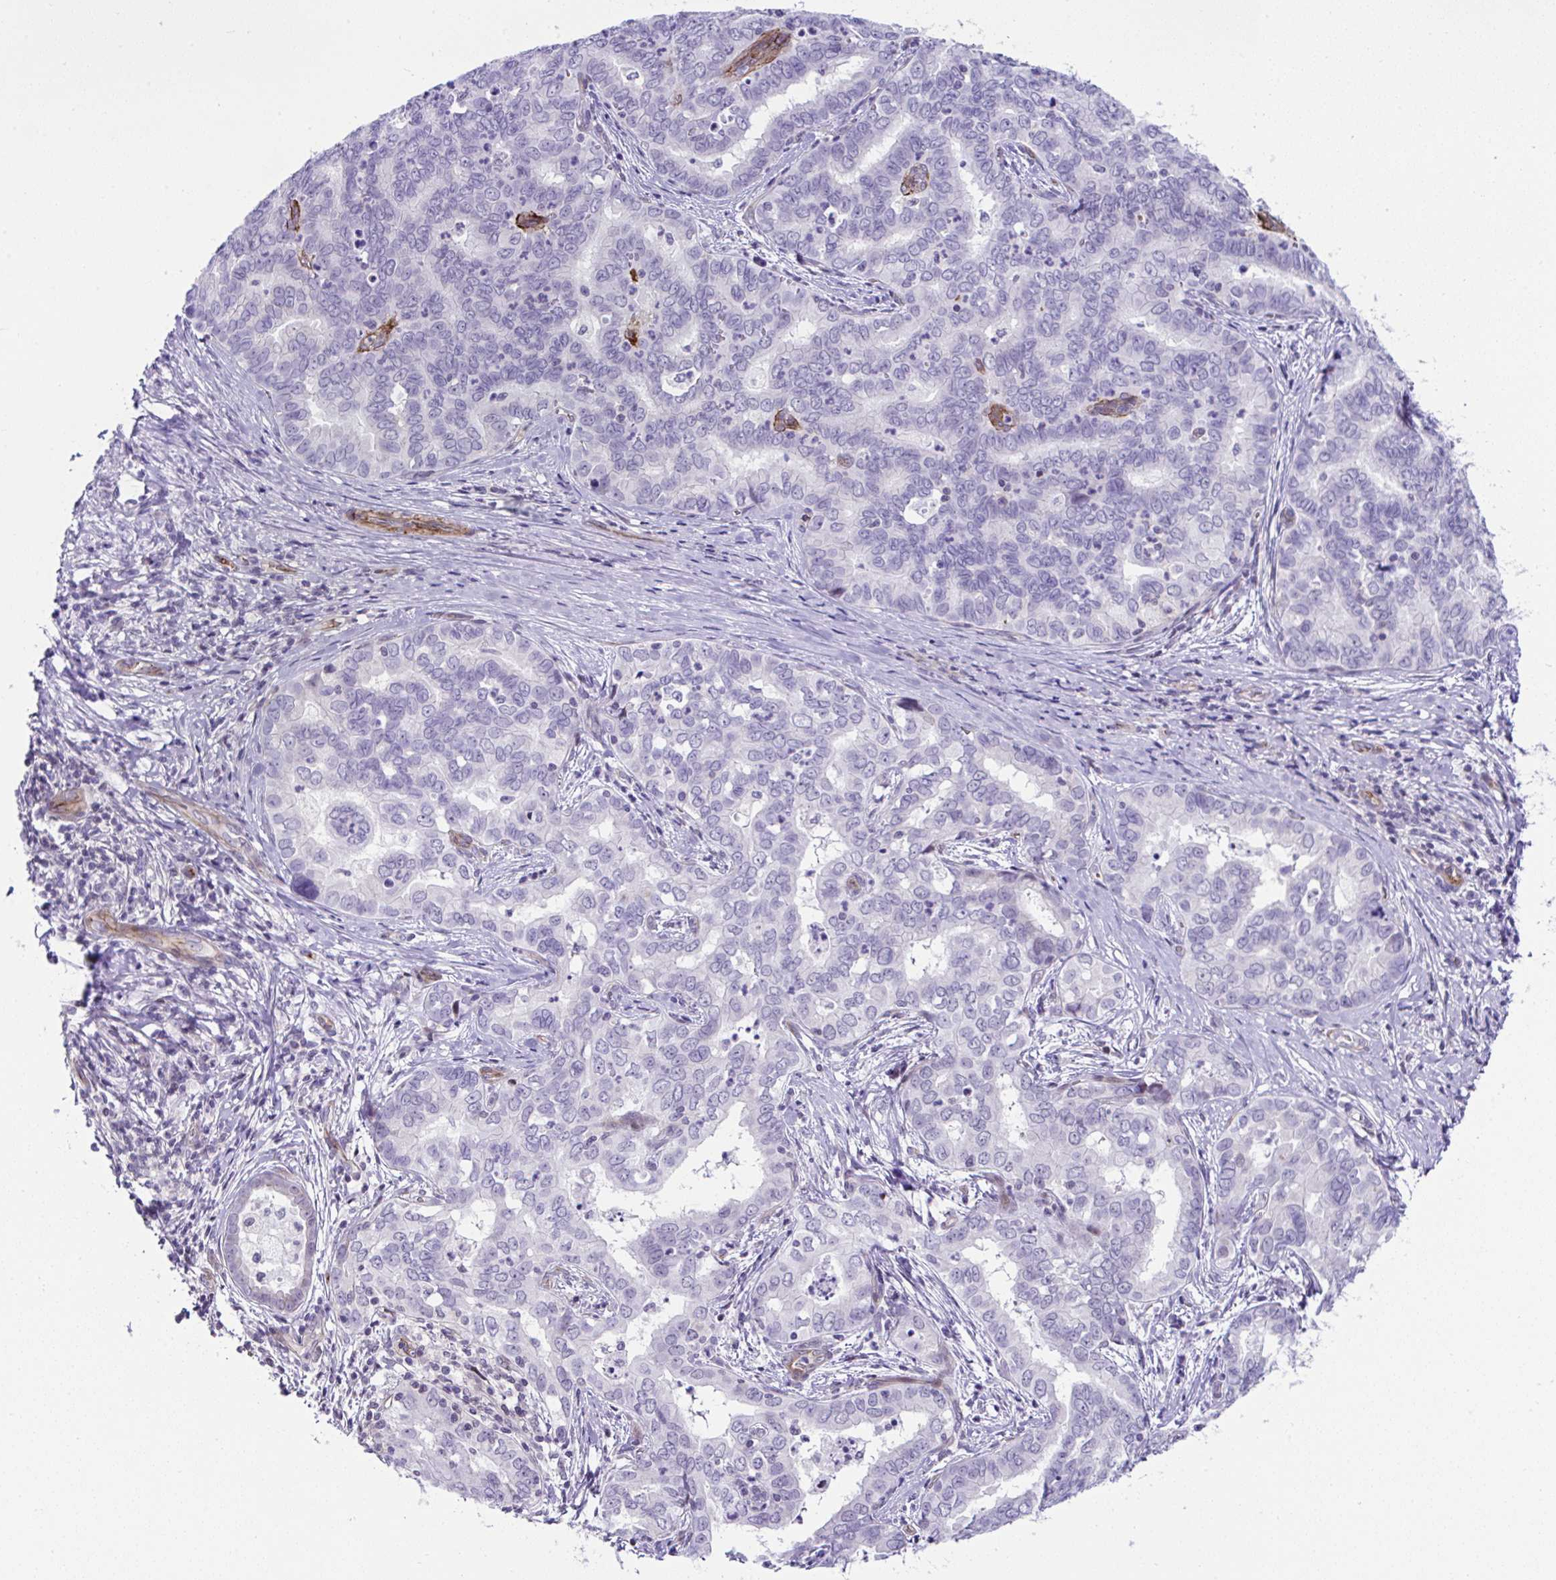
{"staining": {"intensity": "negative", "quantity": "none", "location": "none"}, "tissue": "liver cancer", "cell_type": "Tumor cells", "image_type": "cancer", "snomed": [{"axis": "morphology", "description": "Cholangiocarcinoma"}, {"axis": "topography", "description": "Liver"}], "caption": "DAB (3,3'-diaminobenzidine) immunohistochemical staining of cholangiocarcinoma (liver) shows no significant staining in tumor cells. (Immunohistochemistry, brightfield microscopy, high magnification).", "gene": "FBXO34", "patient": {"sex": "female", "age": 64}}